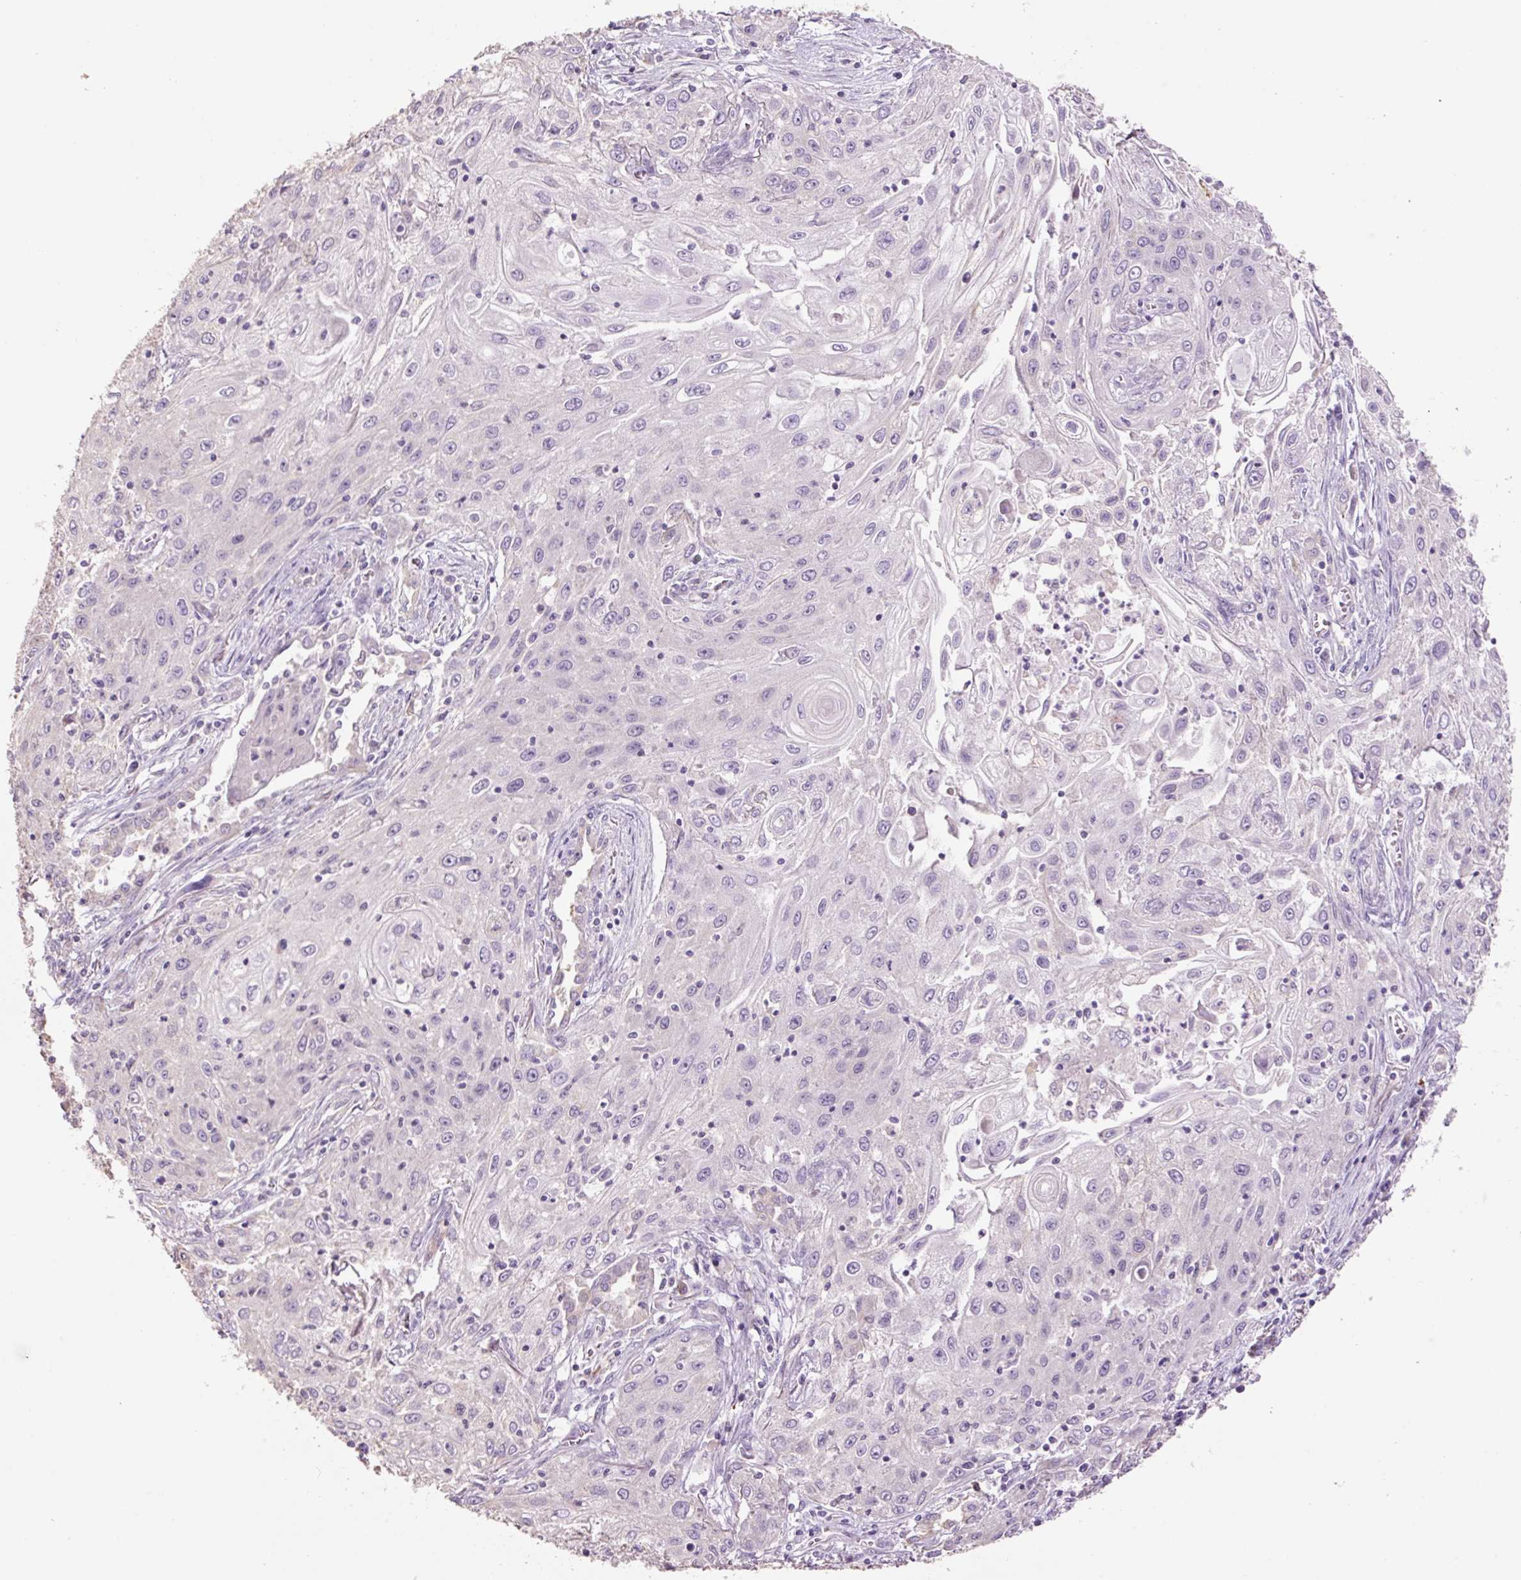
{"staining": {"intensity": "negative", "quantity": "none", "location": "none"}, "tissue": "lung cancer", "cell_type": "Tumor cells", "image_type": "cancer", "snomed": [{"axis": "morphology", "description": "Squamous cell carcinoma, NOS"}, {"axis": "topography", "description": "Lung"}], "caption": "High magnification brightfield microscopy of lung squamous cell carcinoma stained with DAB (3,3'-diaminobenzidine) (brown) and counterstained with hematoxylin (blue): tumor cells show no significant staining.", "gene": "HAX1", "patient": {"sex": "female", "age": 69}}